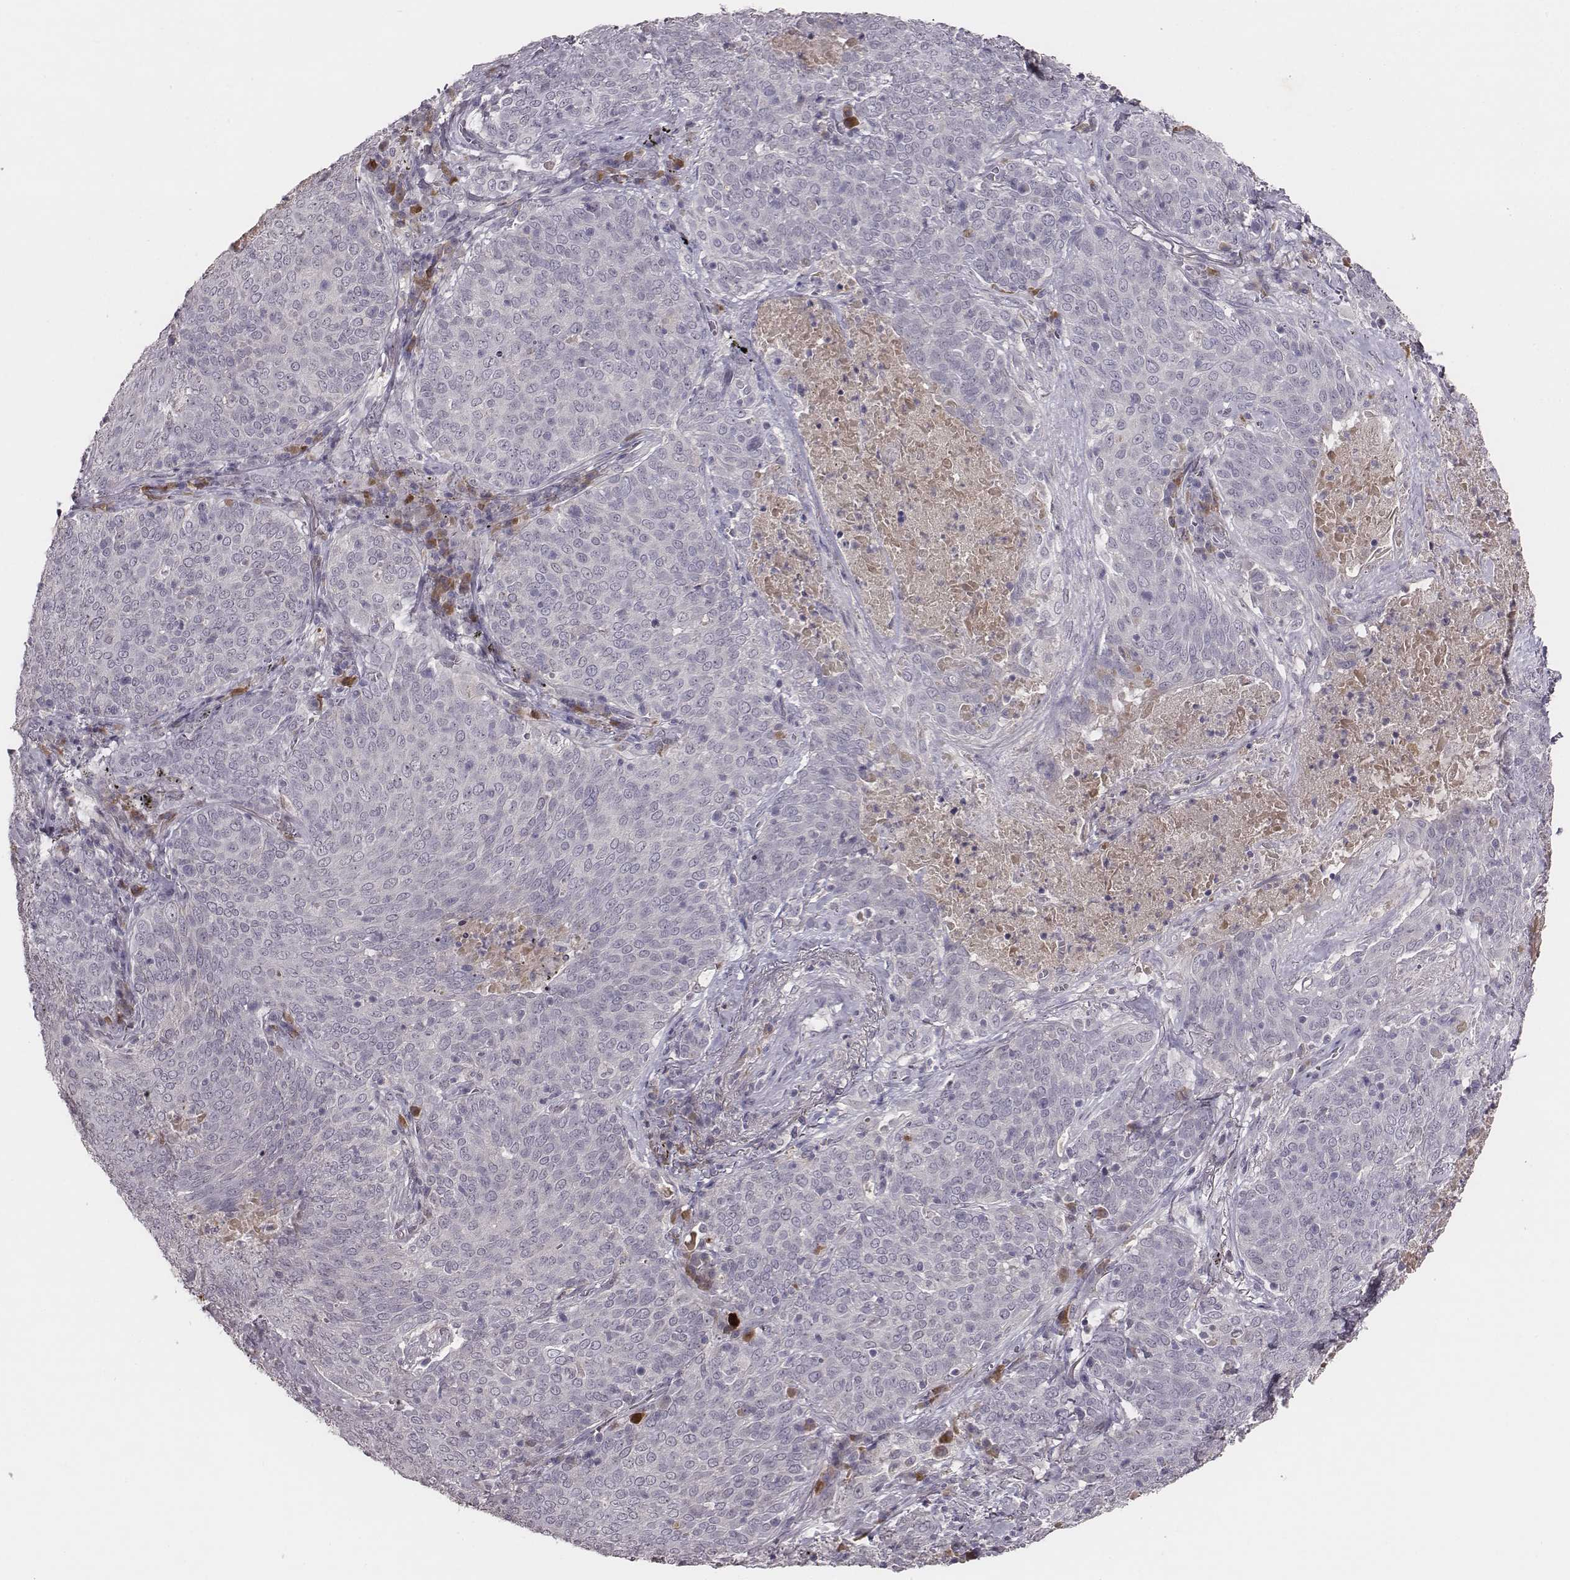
{"staining": {"intensity": "negative", "quantity": "none", "location": "none"}, "tissue": "lung cancer", "cell_type": "Tumor cells", "image_type": "cancer", "snomed": [{"axis": "morphology", "description": "Squamous cell carcinoma, NOS"}, {"axis": "topography", "description": "Lung"}], "caption": "Histopathology image shows no protein positivity in tumor cells of lung cancer tissue.", "gene": "SLC22A6", "patient": {"sex": "male", "age": 82}}